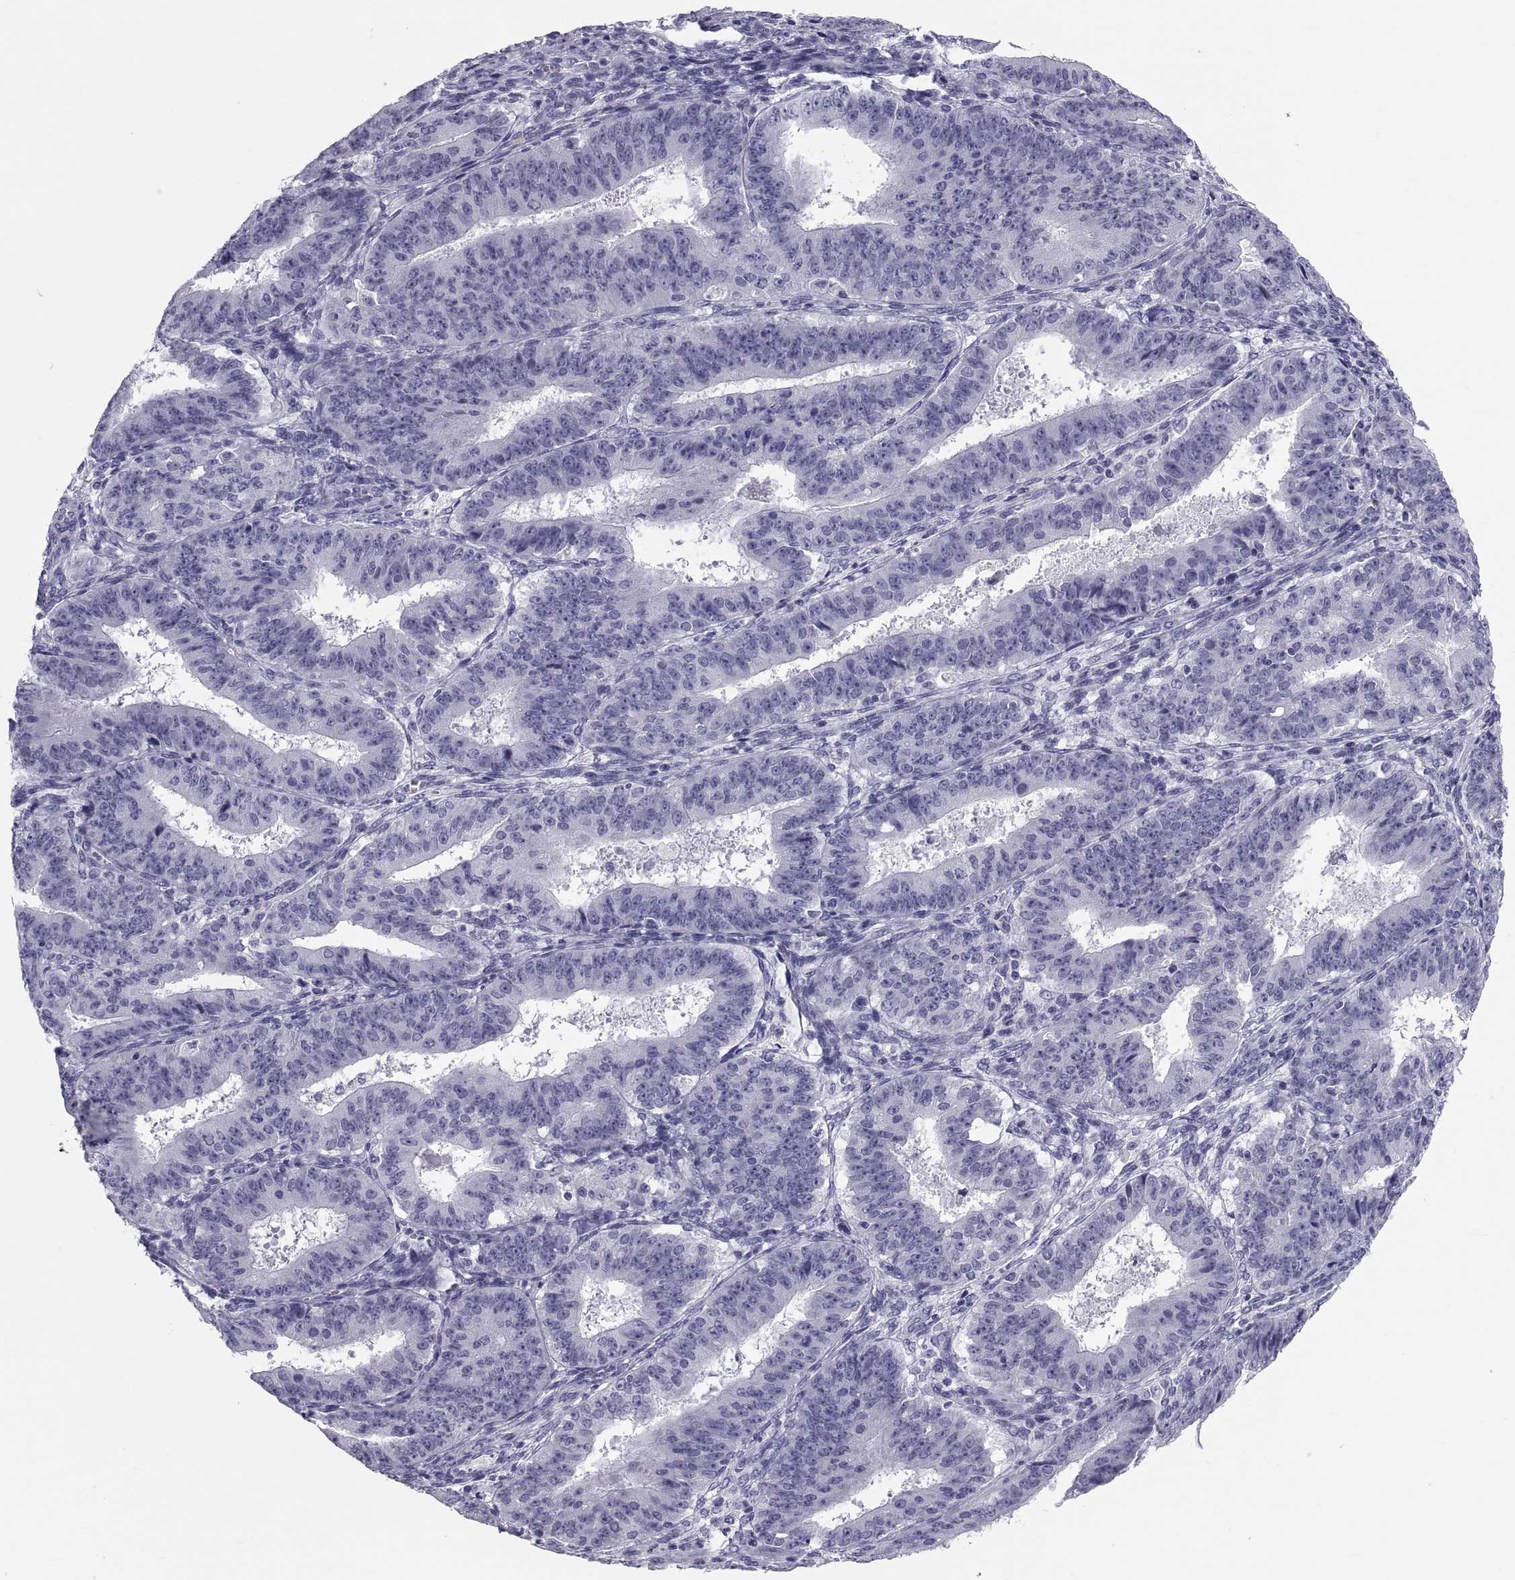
{"staining": {"intensity": "negative", "quantity": "none", "location": "none"}, "tissue": "ovarian cancer", "cell_type": "Tumor cells", "image_type": "cancer", "snomed": [{"axis": "morphology", "description": "Carcinoma, endometroid"}, {"axis": "topography", "description": "Ovary"}], "caption": "Ovarian cancer (endometroid carcinoma) was stained to show a protein in brown. There is no significant expression in tumor cells. (DAB (3,3'-diaminobenzidine) IHC visualized using brightfield microscopy, high magnification).", "gene": "DEFB129", "patient": {"sex": "female", "age": 42}}